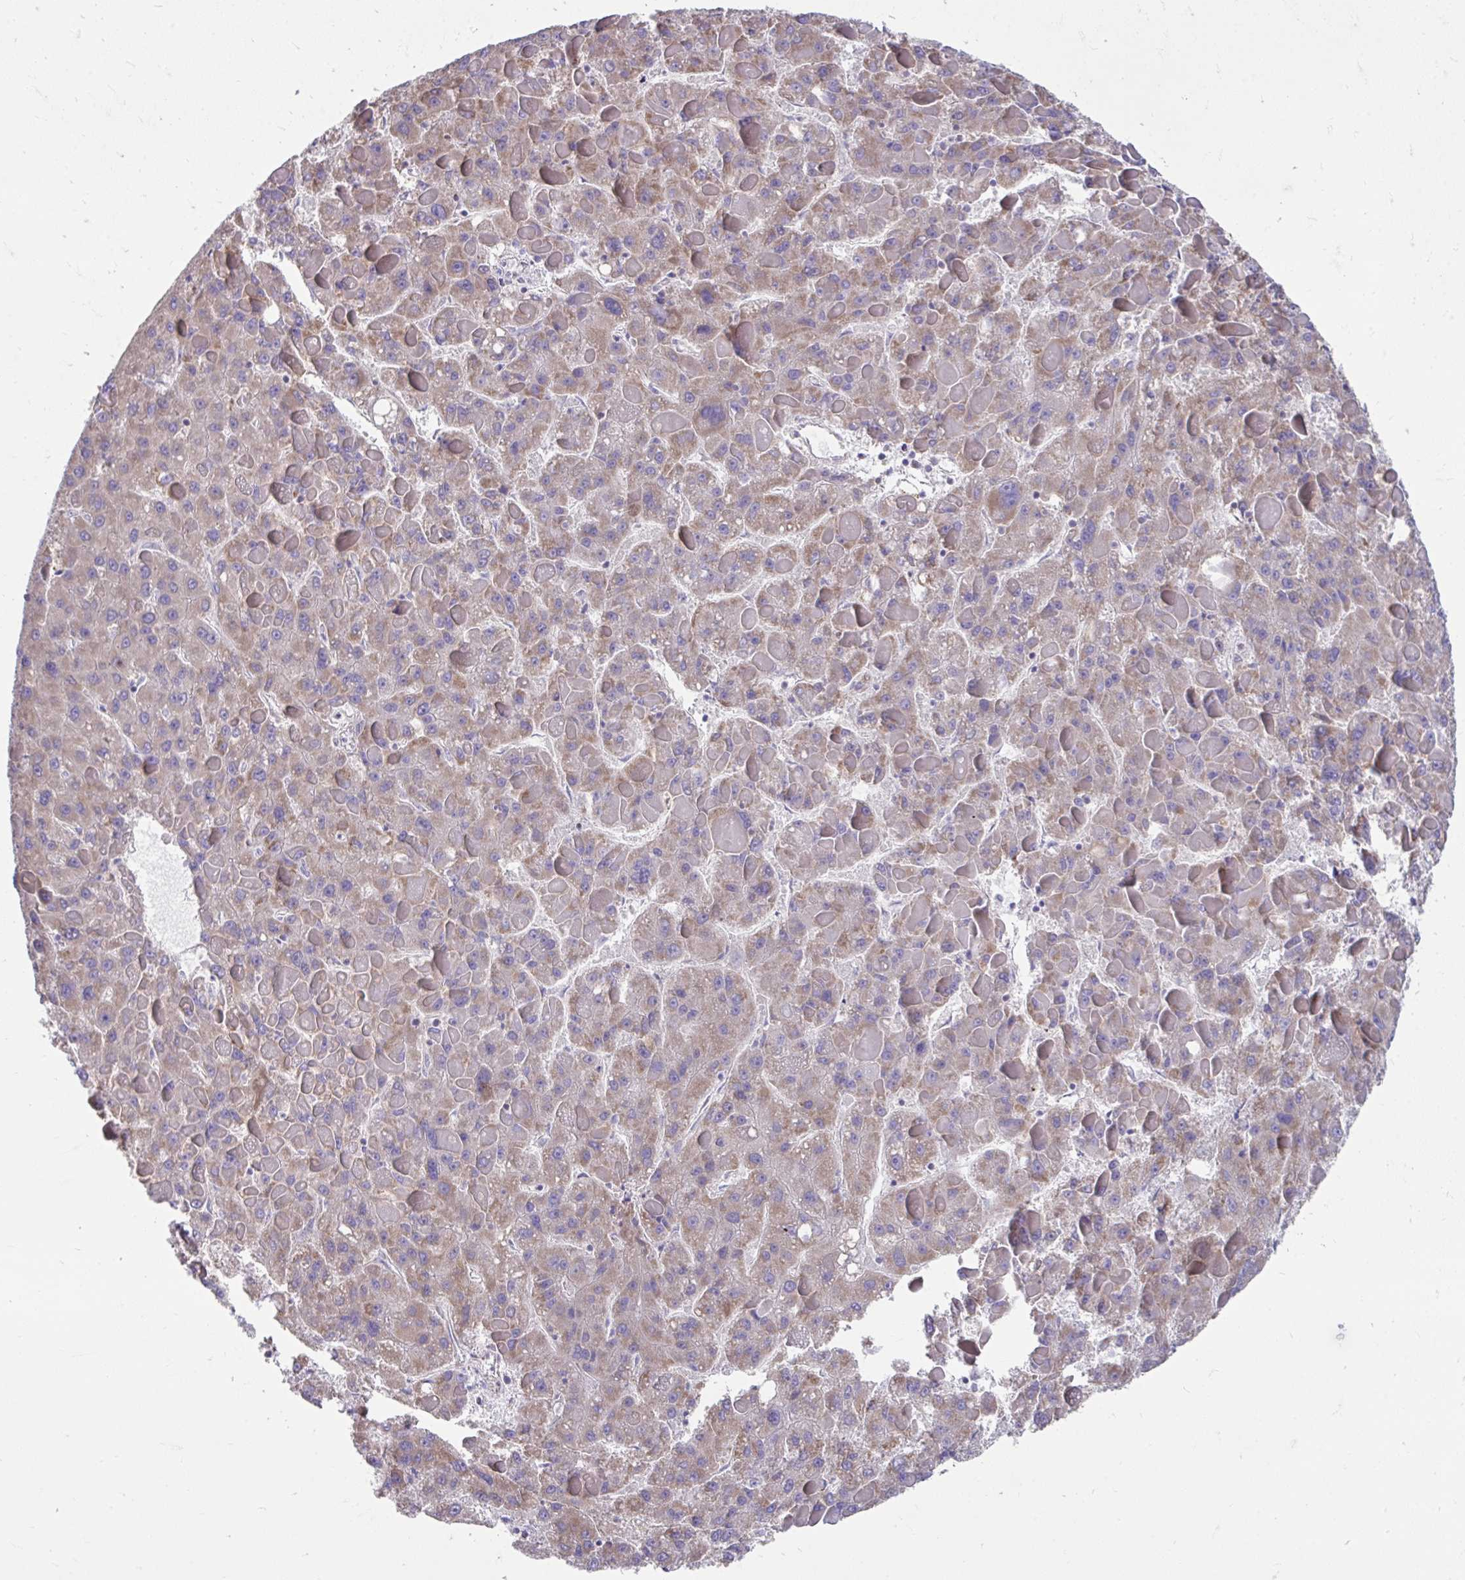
{"staining": {"intensity": "weak", "quantity": "25%-75%", "location": "cytoplasmic/membranous"}, "tissue": "liver cancer", "cell_type": "Tumor cells", "image_type": "cancer", "snomed": [{"axis": "morphology", "description": "Carcinoma, Hepatocellular, NOS"}, {"axis": "topography", "description": "Liver"}], "caption": "There is low levels of weak cytoplasmic/membranous positivity in tumor cells of liver hepatocellular carcinoma, as demonstrated by immunohistochemical staining (brown color).", "gene": "LINGO4", "patient": {"sex": "female", "age": 82}}